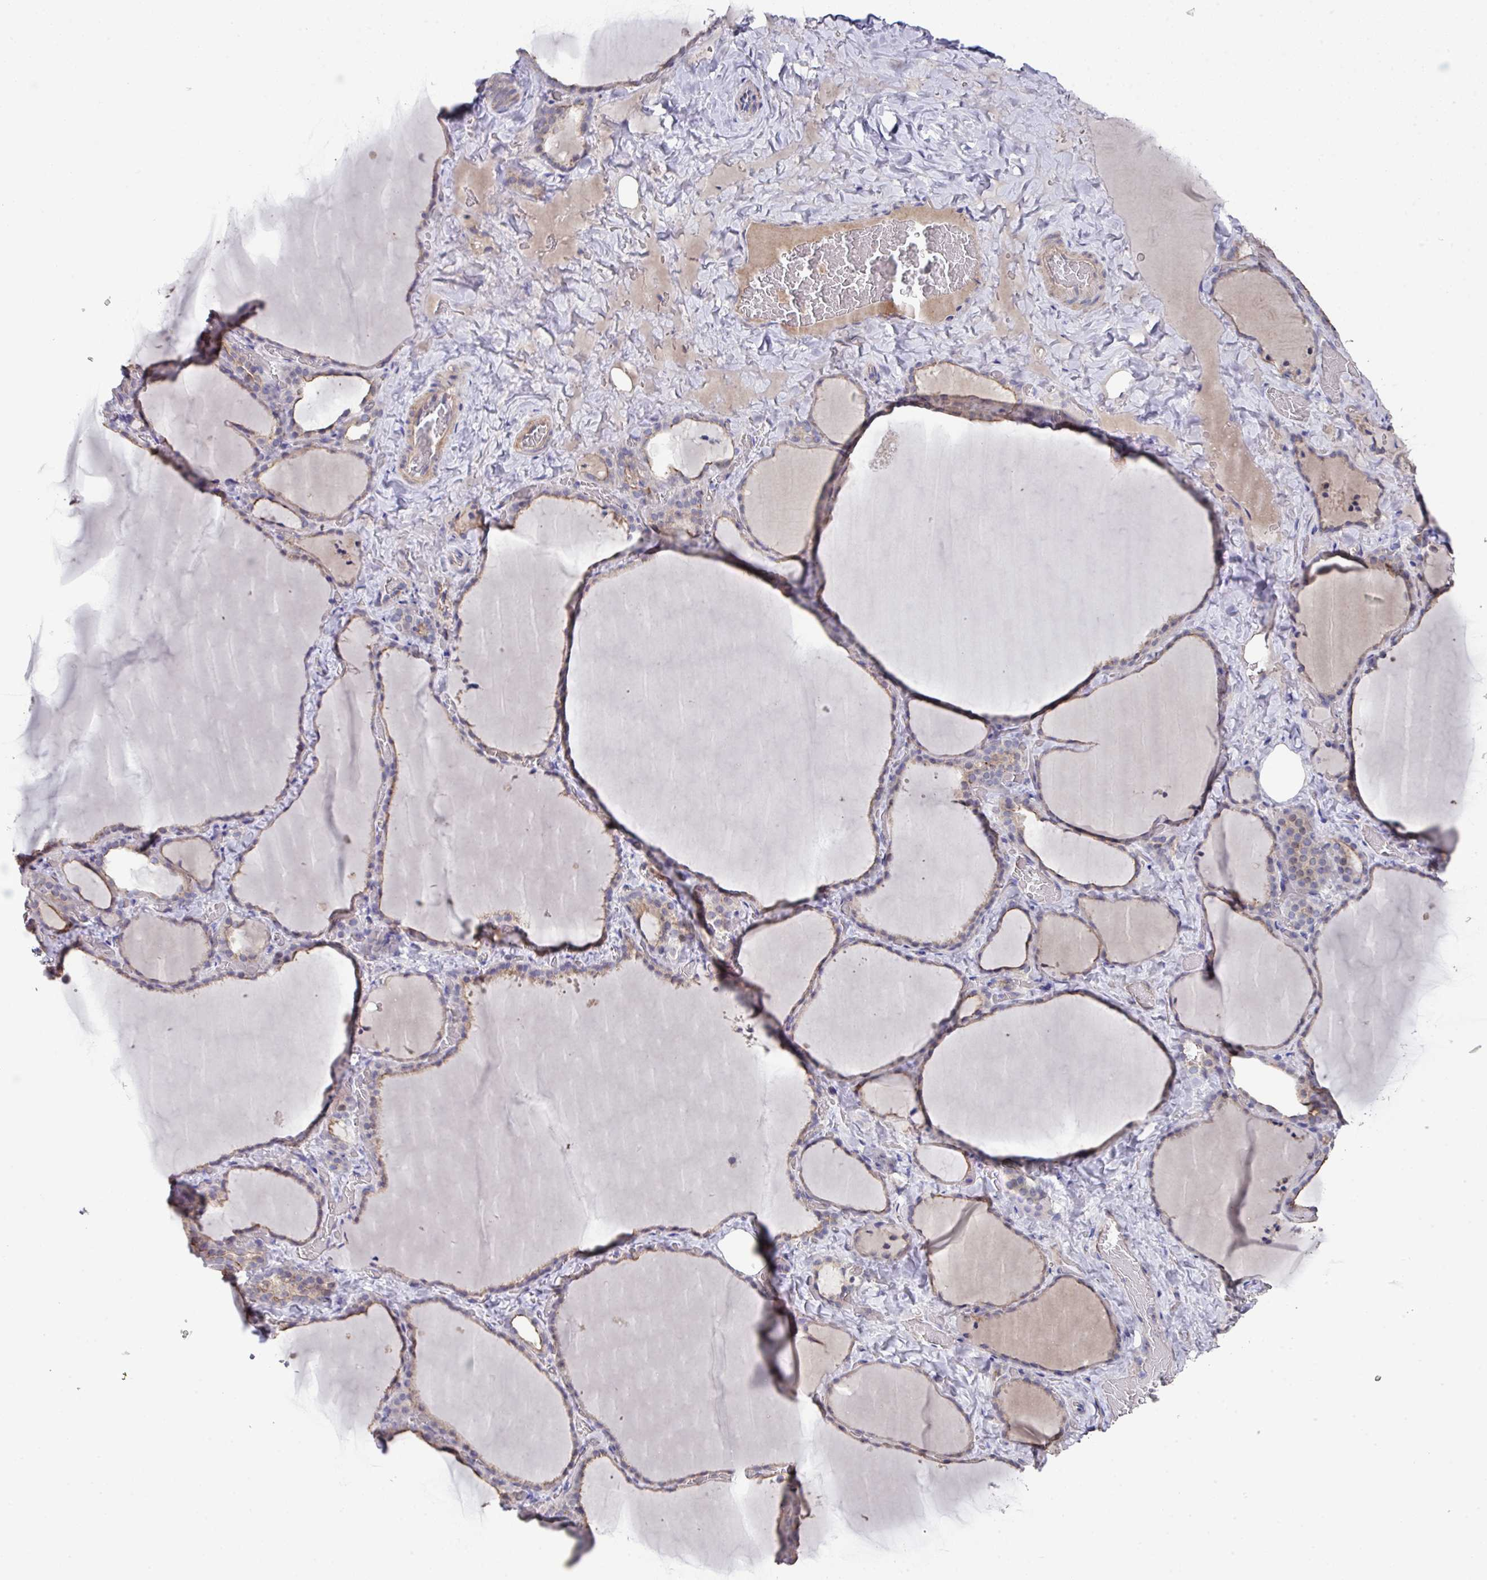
{"staining": {"intensity": "moderate", "quantity": "<25%", "location": "cytoplasmic/membranous"}, "tissue": "thyroid gland", "cell_type": "Glandular cells", "image_type": "normal", "snomed": [{"axis": "morphology", "description": "Normal tissue, NOS"}, {"axis": "topography", "description": "Thyroid gland"}], "caption": "Glandular cells exhibit moderate cytoplasmic/membranous expression in approximately <25% of cells in benign thyroid gland.", "gene": "PRR5", "patient": {"sex": "female", "age": 22}}